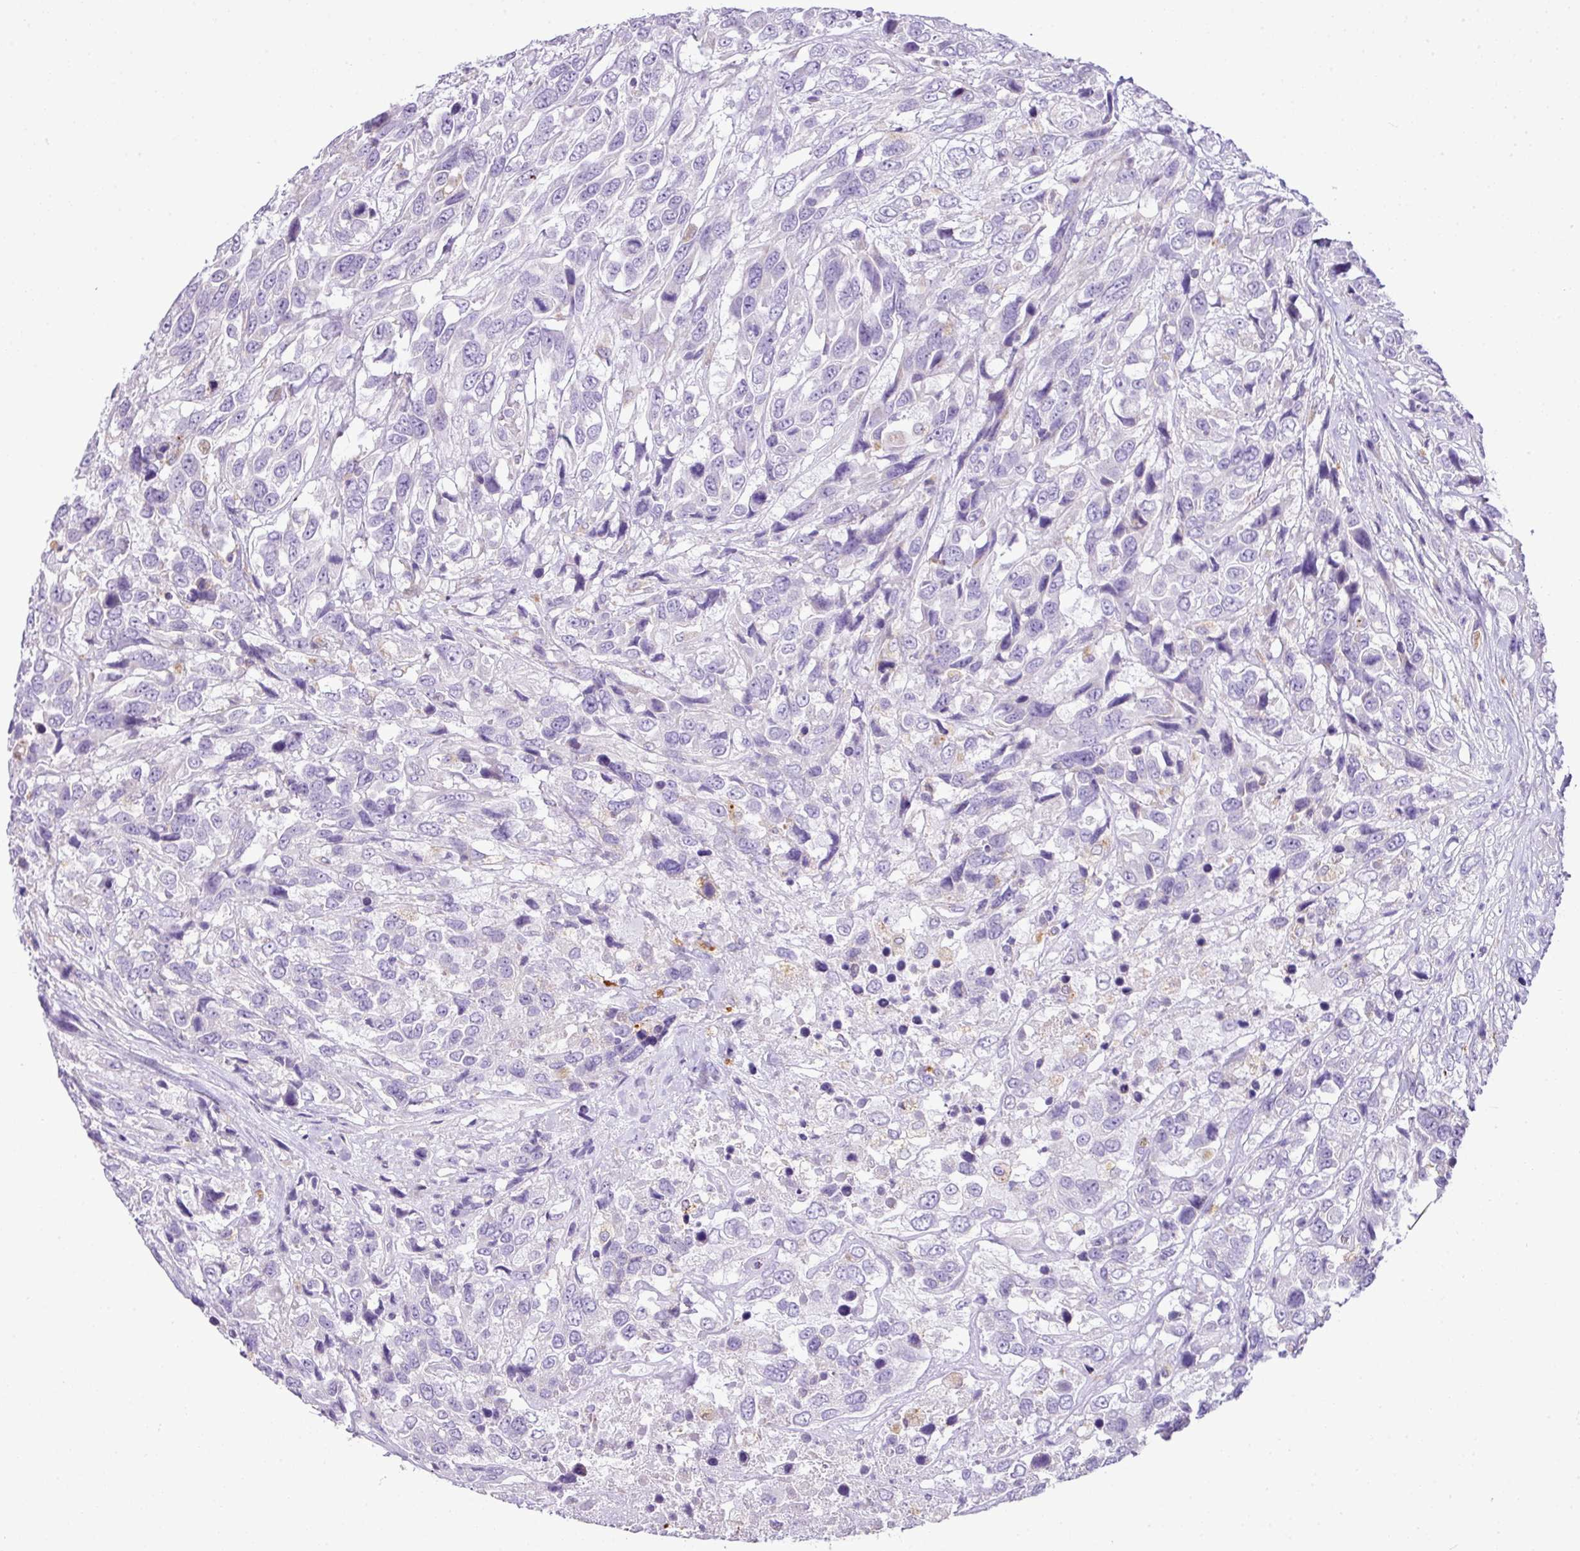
{"staining": {"intensity": "negative", "quantity": "none", "location": "none"}, "tissue": "urothelial cancer", "cell_type": "Tumor cells", "image_type": "cancer", "snomed": [{"axis": "morphology", "description": "Urothelial carcinoma, High grade"}, {"axis": "topography", "description": "Urinary bladder"}], "caption": "Immunohistochemistry (IHC) micrograph of urothelial carcinoma (high-grade) stained for a protein (brown), which reveals no expression in tumor cells.", "gene": "PGAP4", "patient": {"sex": "female", "age": 70}}